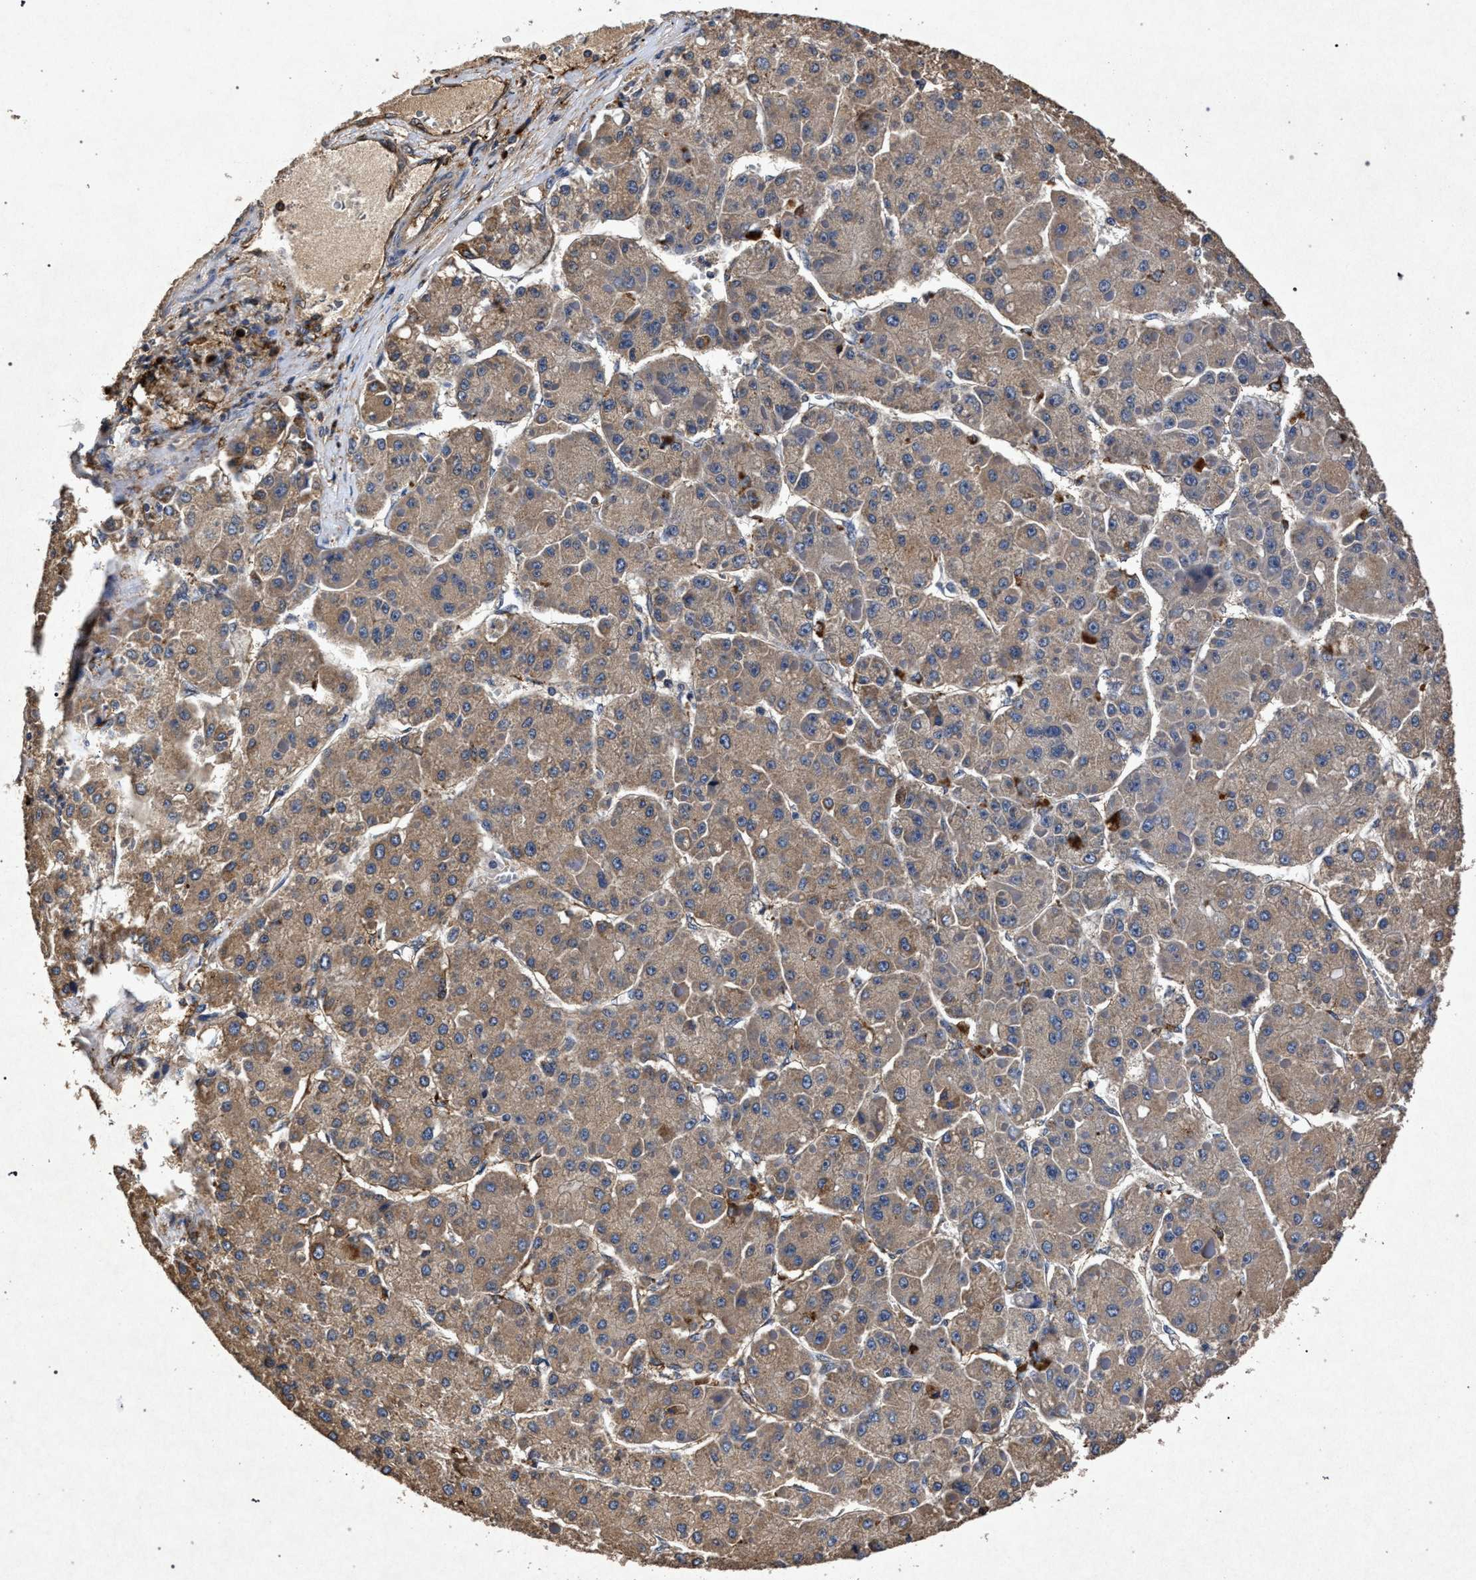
{"staining": {"intensity": "weak", "quantity": ">75%", "location": "cytoplasmic/membranous"}, "tissue": "liver cancer", "cell_type": "Tumor cells", "image_type": "cancer", "snomed": [{"axis": "morphology", "description": "Carcinoma, Hepatocellular, NOS"}, {"axis": "topography", "description": "Liver"}], "caption": "IHC of liver cancer shows low levels of weak cytoplasmic/membranous staining in approximately >75% of tumor cells.", "gene": "MARCKS", "patient": {"sex": "female", "age": 73}}